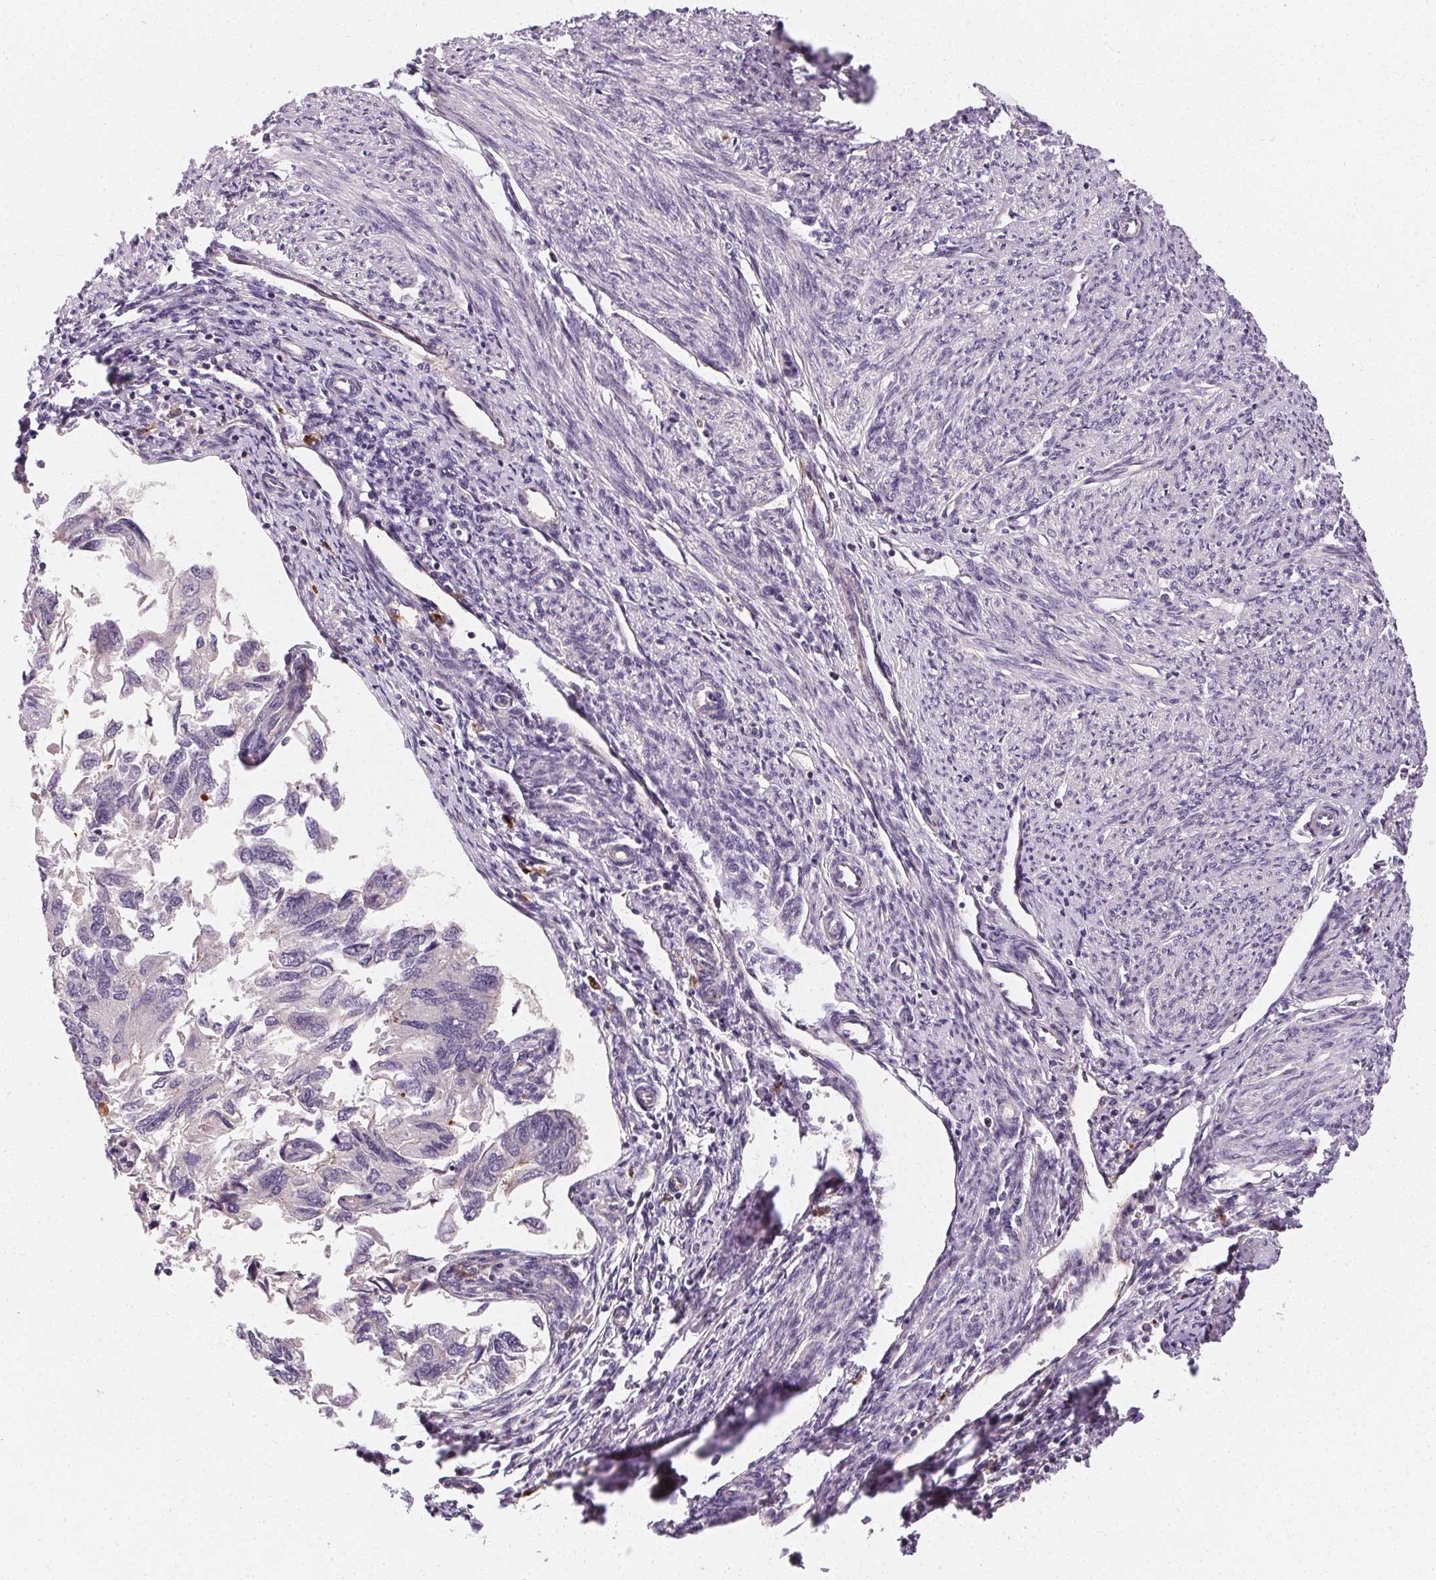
{"staining": {"intensity": "negative", "quantity": "none", "location": "none"}, "tissue": "endometrial cancer", "cell_type": "Tumor cells", "image_type": "cancer", "snomed": [{"axis": "morphology", "description": "Carcinoma, NOS"}, {"axis": "topography", "description": "Uterus"}], "caption": "The image shows no significant staining in tumor cells of carcinoma (endometrial).", "gene": "APLP1", "patient": {"sex": "female", "age": 76}}